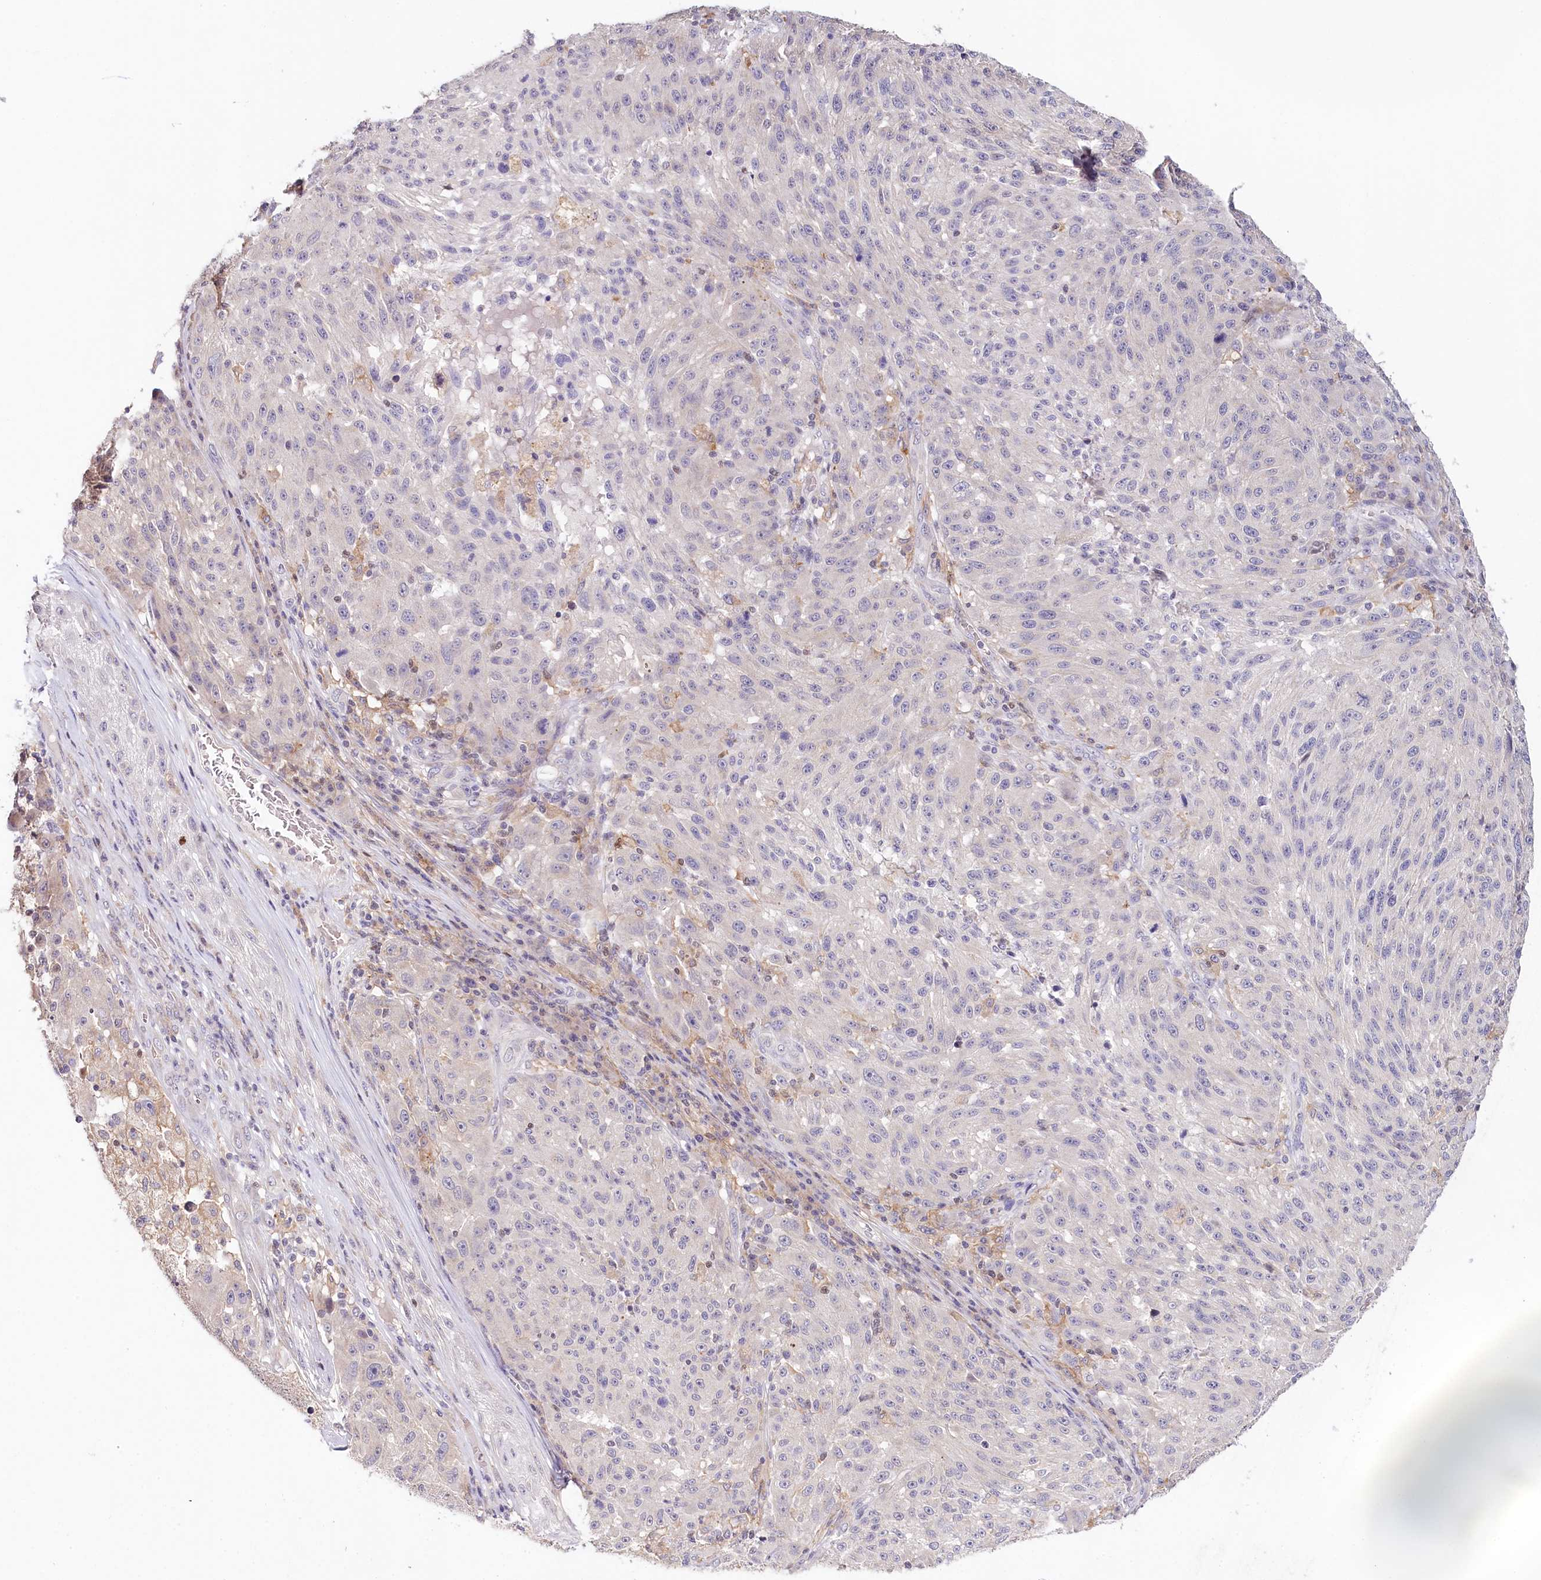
{"staining": {"intensity": "negative", "quantity": "none", "location": "none"}, "tissue": "melanoma", "cell_type": "Tumor cells", "image_type": "cancer", "snomed": [{"axis": "morphology", "description": "Malignant melanoma, NOS"}, {"axis": "topography", "description": "Skin"}], "caption": "High power microscopy histopathology image of an immunohistochemistry histopathology image of malignant melanoma, revealing no significant staining in tumor cells.", "gene": "DAPK1", "patient": {"sex": "male", "age": 53}}